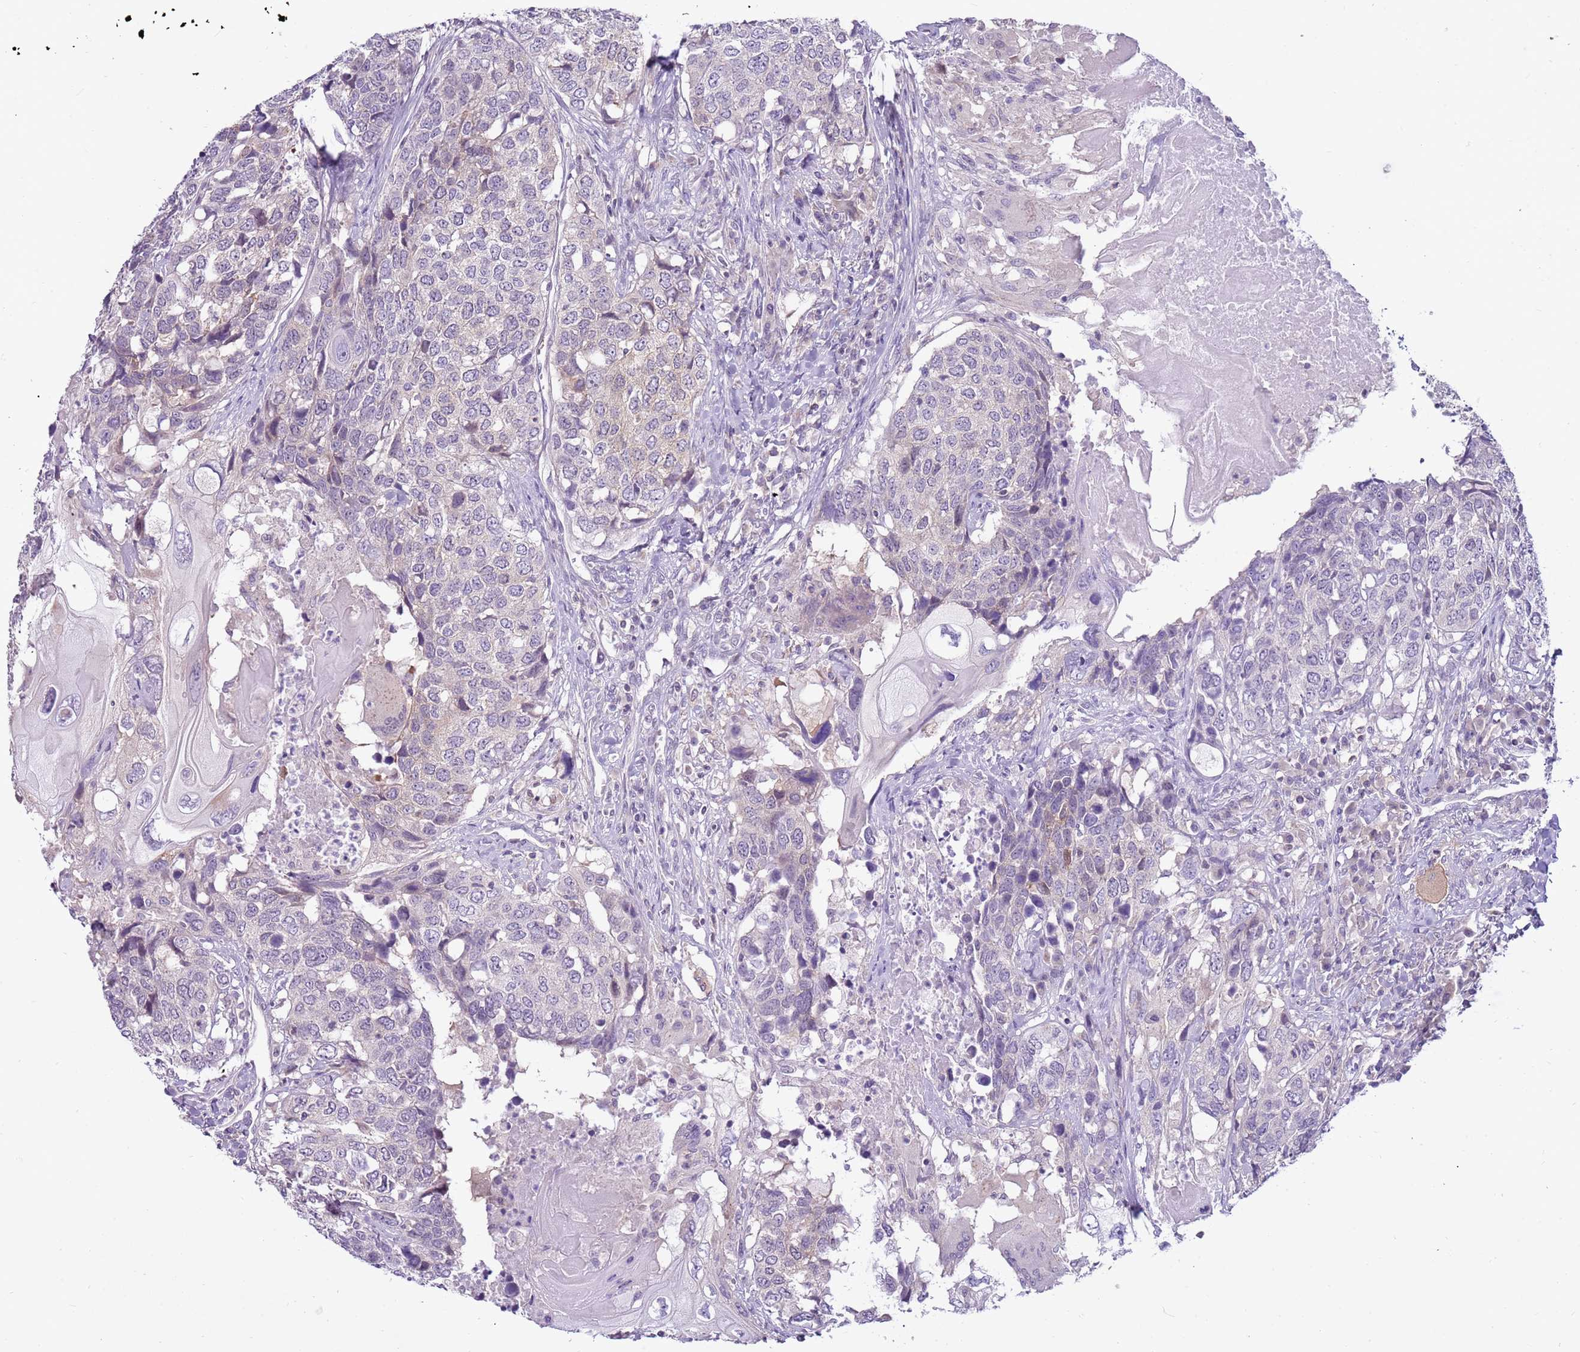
{"staining": {"intensity": "negative", "quantity": "none", "location": "none"}, "tissue": "head and neck cancer", "cell_type": "Tumor cells", "image_type": "cancer", "snomed": [{"axis": "morphology", "description": "Squamous cell carcinoma, NOS"}, {"axis": "topography", "description": "Head-Neck"}], "caption": "Immunohistochemistry (IHC) of head and neck cancer (squamous cell carcinoma) displays no staining in tumor cells.", "gene": "CAPN7", "patient": {"sex": "male", "age": 66}}